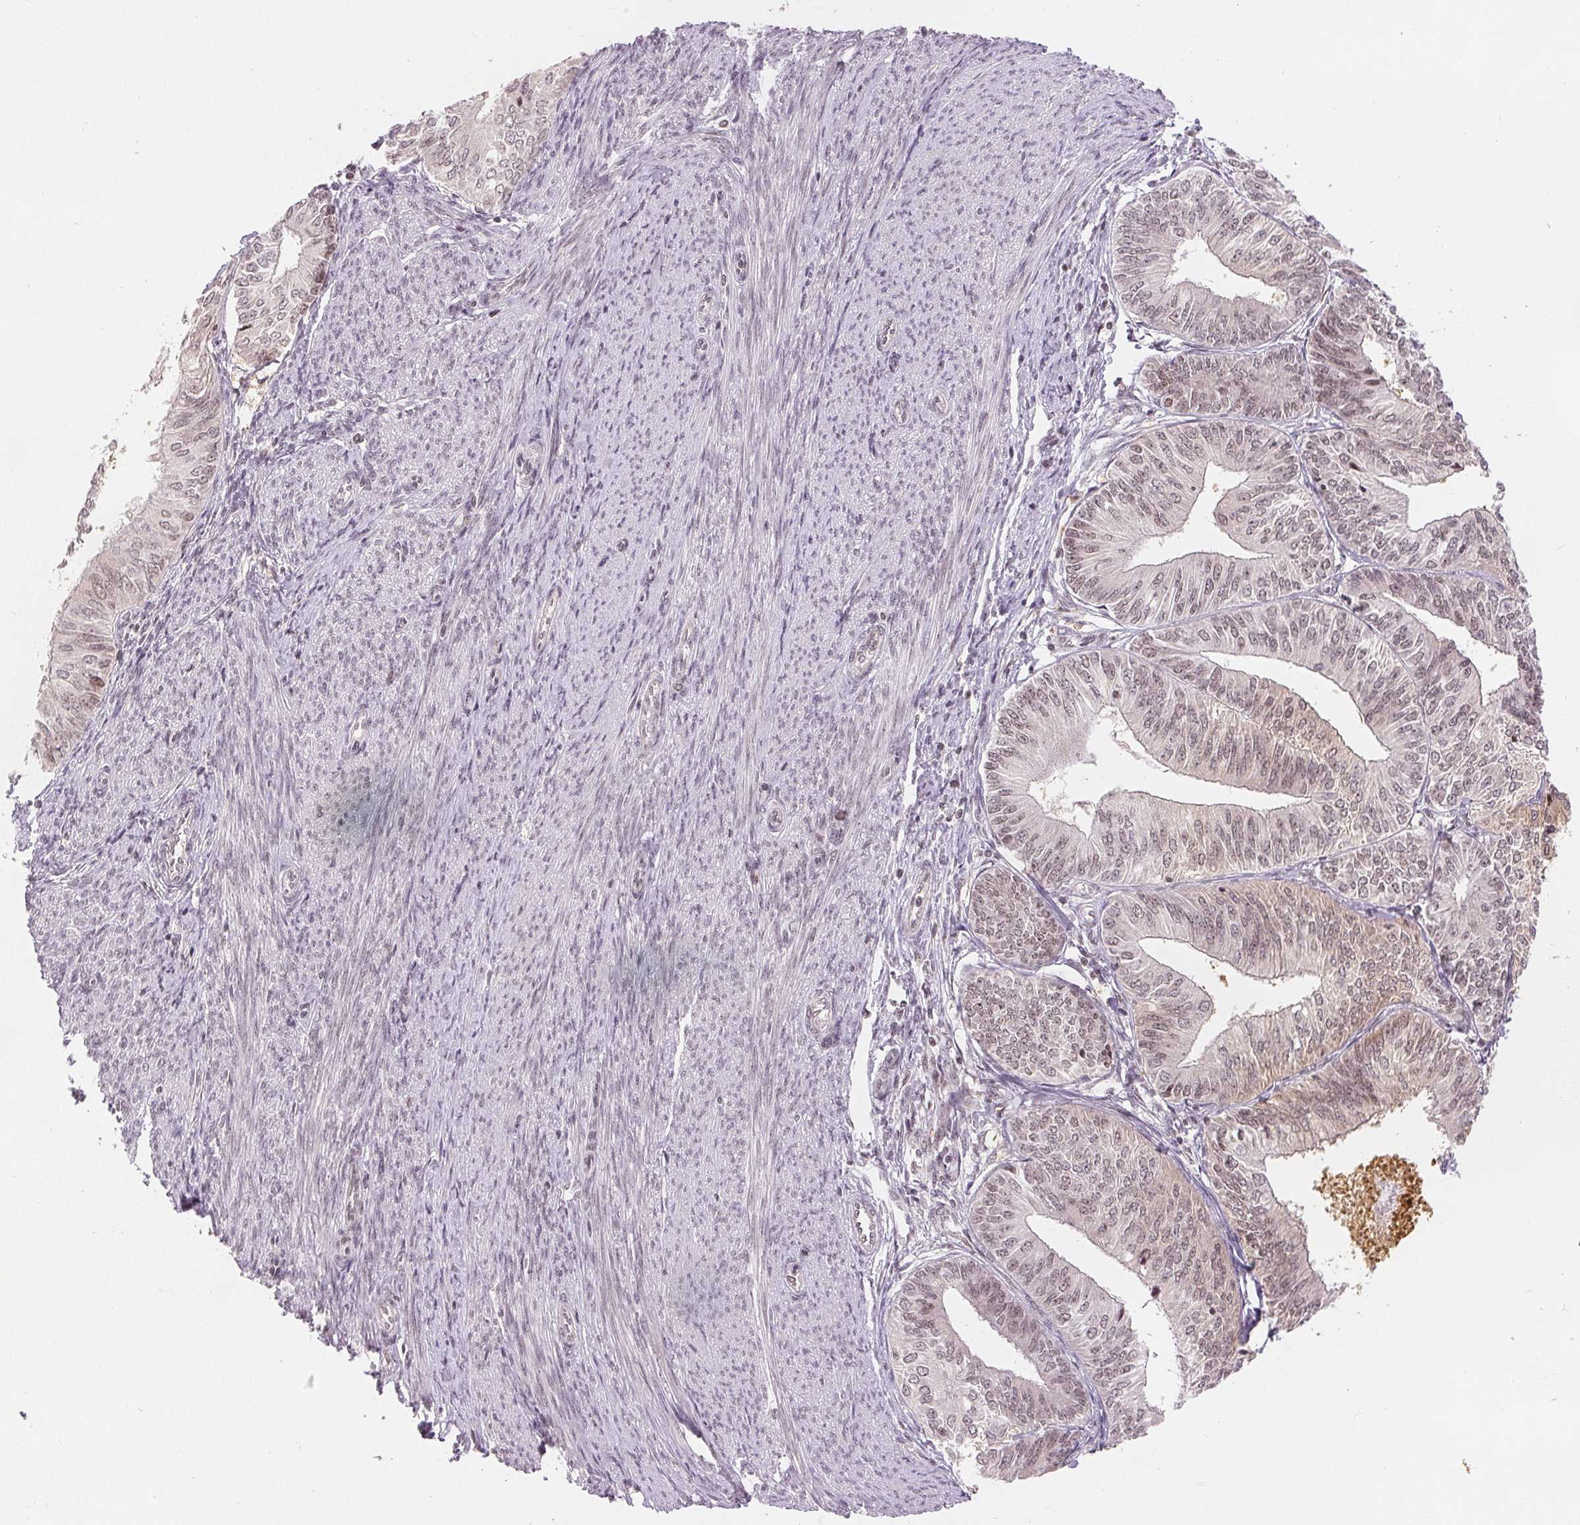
{"staining": {"intensity": "weak", "quantity": "25%-75%", "location": "nuclear"}, "tissue": "endometrial cancer", "cell_type": "Tumor cells", "image_type": "cancer", "snomed": [{"axis": "morphology", "description": "Adenocarcinoma, NOS"}, {"axis": "topography", "description": "Endometrium"}], "caption": "Endometrial cancer stained with a protein marker reveals weak staining in tumor cells.", "gene": "DEK", "patient": {"sex": "female", "age": 58}}